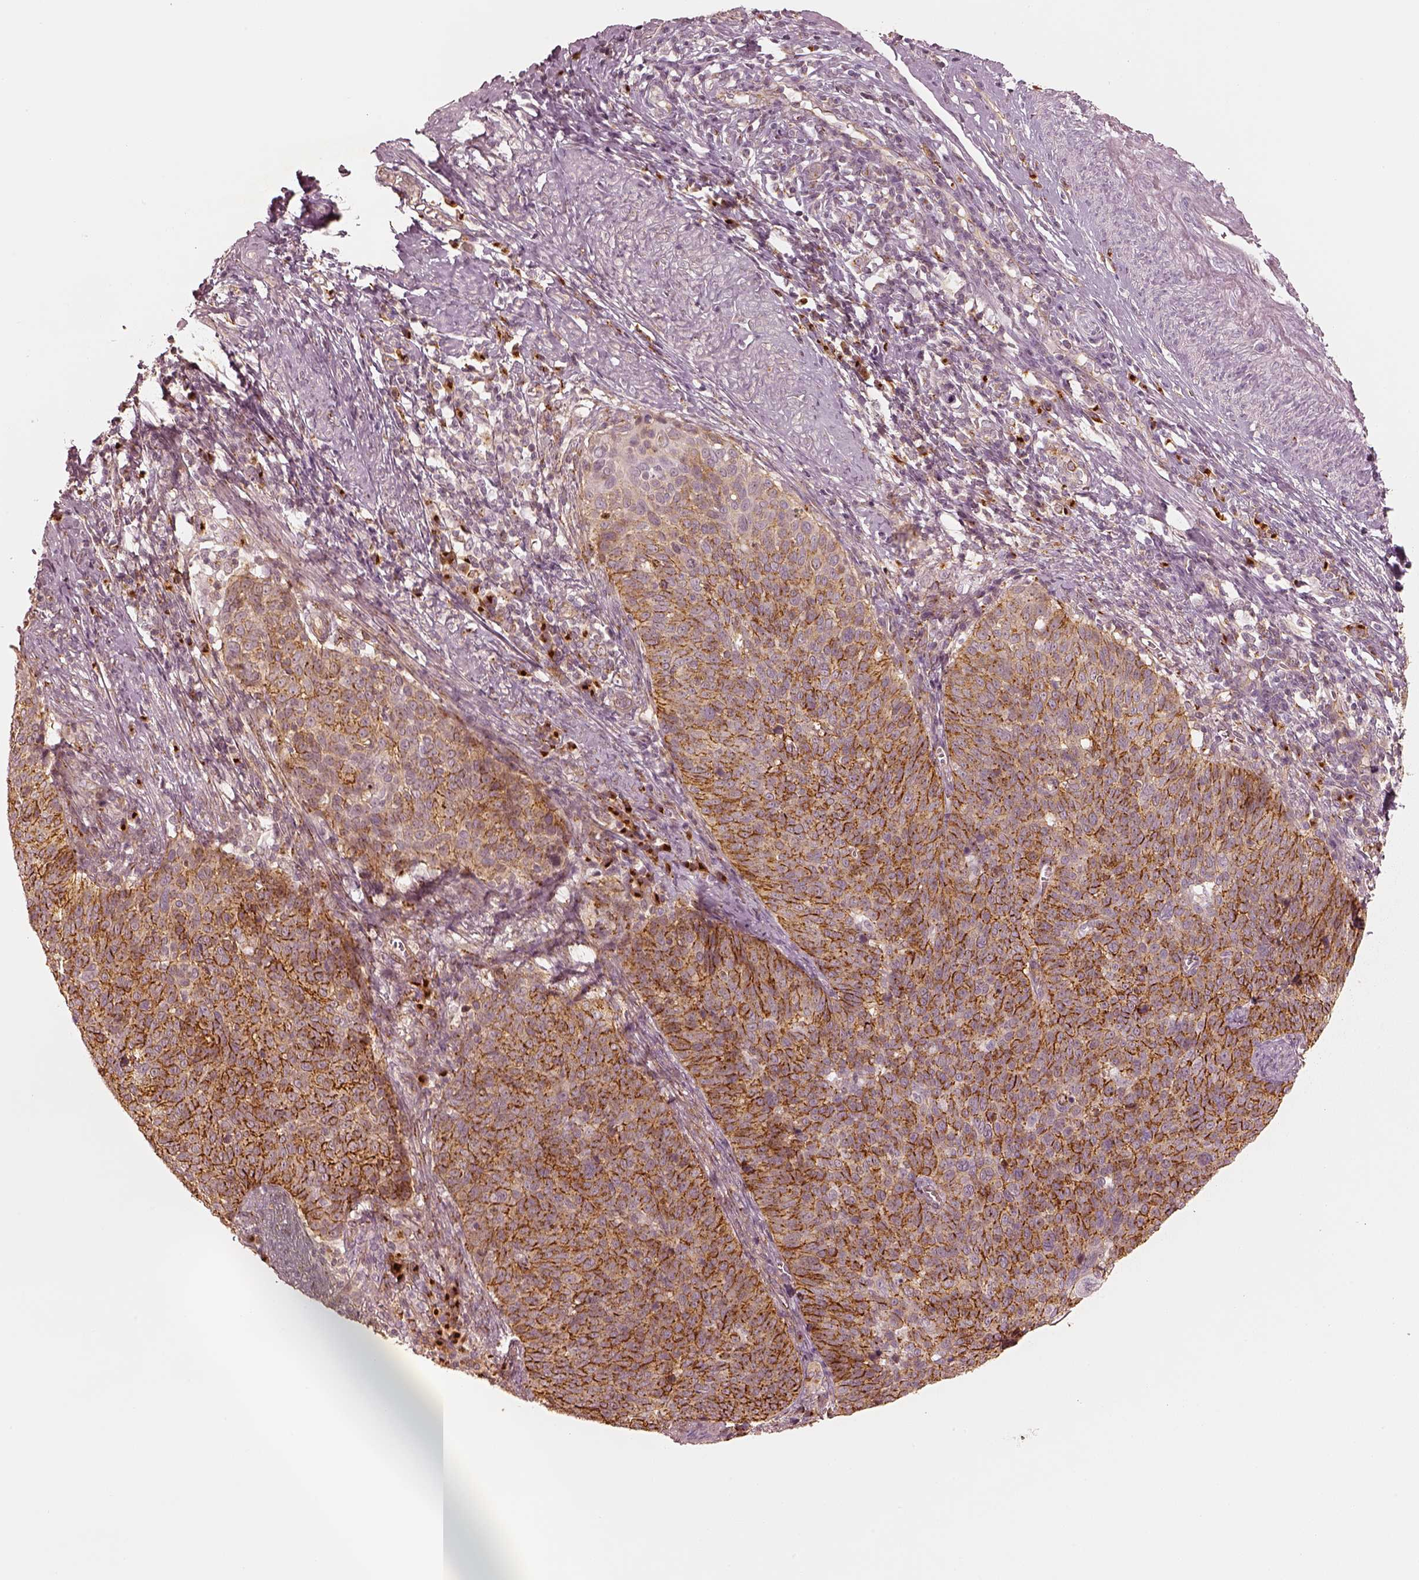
{"staining": {"intensity": "moderate", "quantity": ">75%", "location": "cytoplasmic/membranous"}, "tissue": "cervical cancer", "cell_type": "Tumor cells", "image_type": "cancer", "snomed": [{"axis": "morphology", "description": "Normal tissue, NOS"}, {"axis": "morphology", "description": "Squamous cell carcinoma, NOS"}, {"axis": "topography", "description": "Cervix"}], "caption": "IHC histopathology image of squamous cell carcinoma (cervical) stained for a protein (brown), which exhibits medium levels of moderate cytoplasmic/membranous positivity in about >75% of tumor cells.", "gene": "GORASP2", "patient": {"sex": "female", "age": 39}}